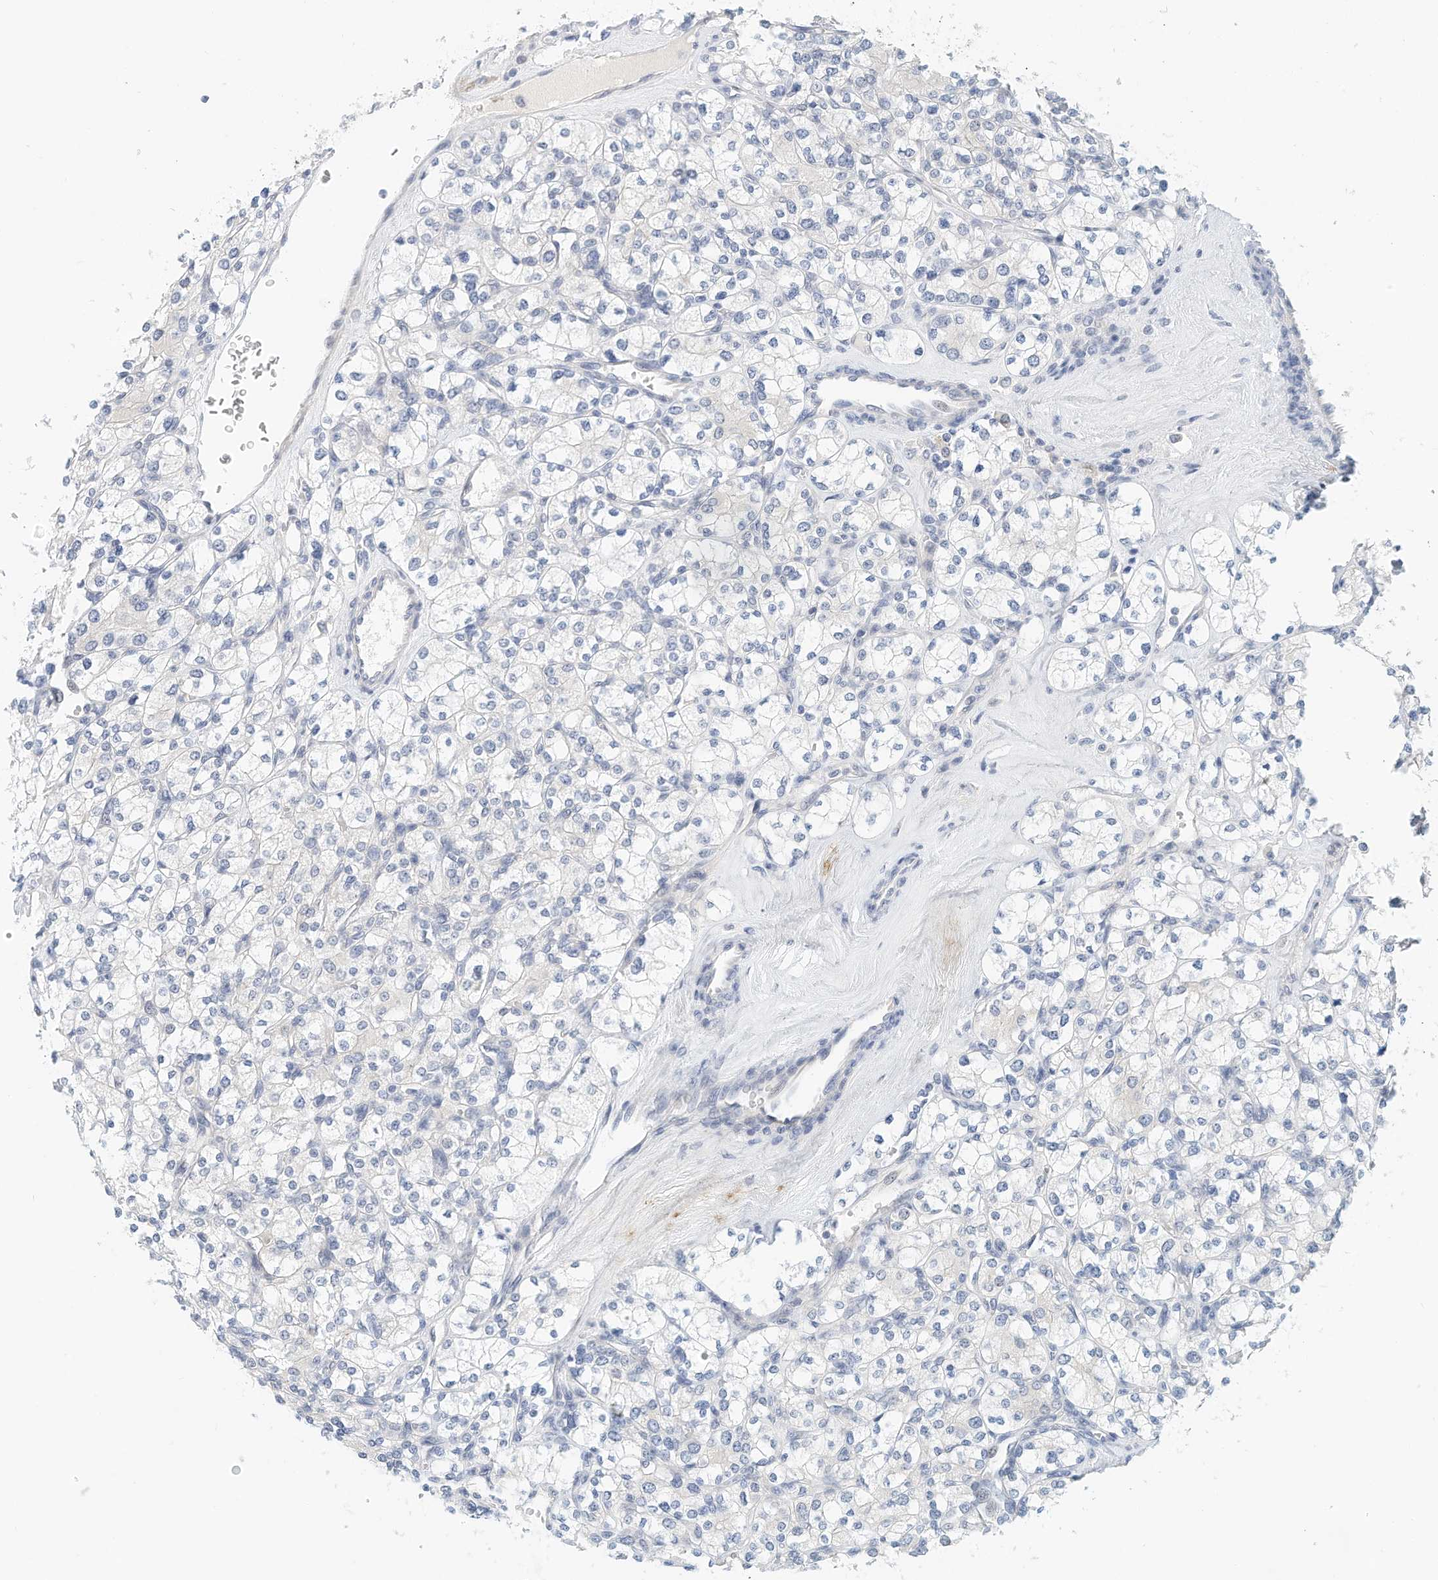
{"staining": {"intensity": "negative", "quantity": "none", "location": "none"}, "tissue": "renal cancer", "cell_type": "Tumor cells", "image_type": "cancer", "snomed": [{"axis": "morphology", "description": "Adenocarcinoma, NOS"}, {"axis": "topography", "description": "Kidney"}], "caption": "DAB immunohistochemical staining of renal adenocarcinoma displays no significant positivity in tumor cells.", "gene": "ARHGAP28", "patient": {"sex": "male", "age": 77}}